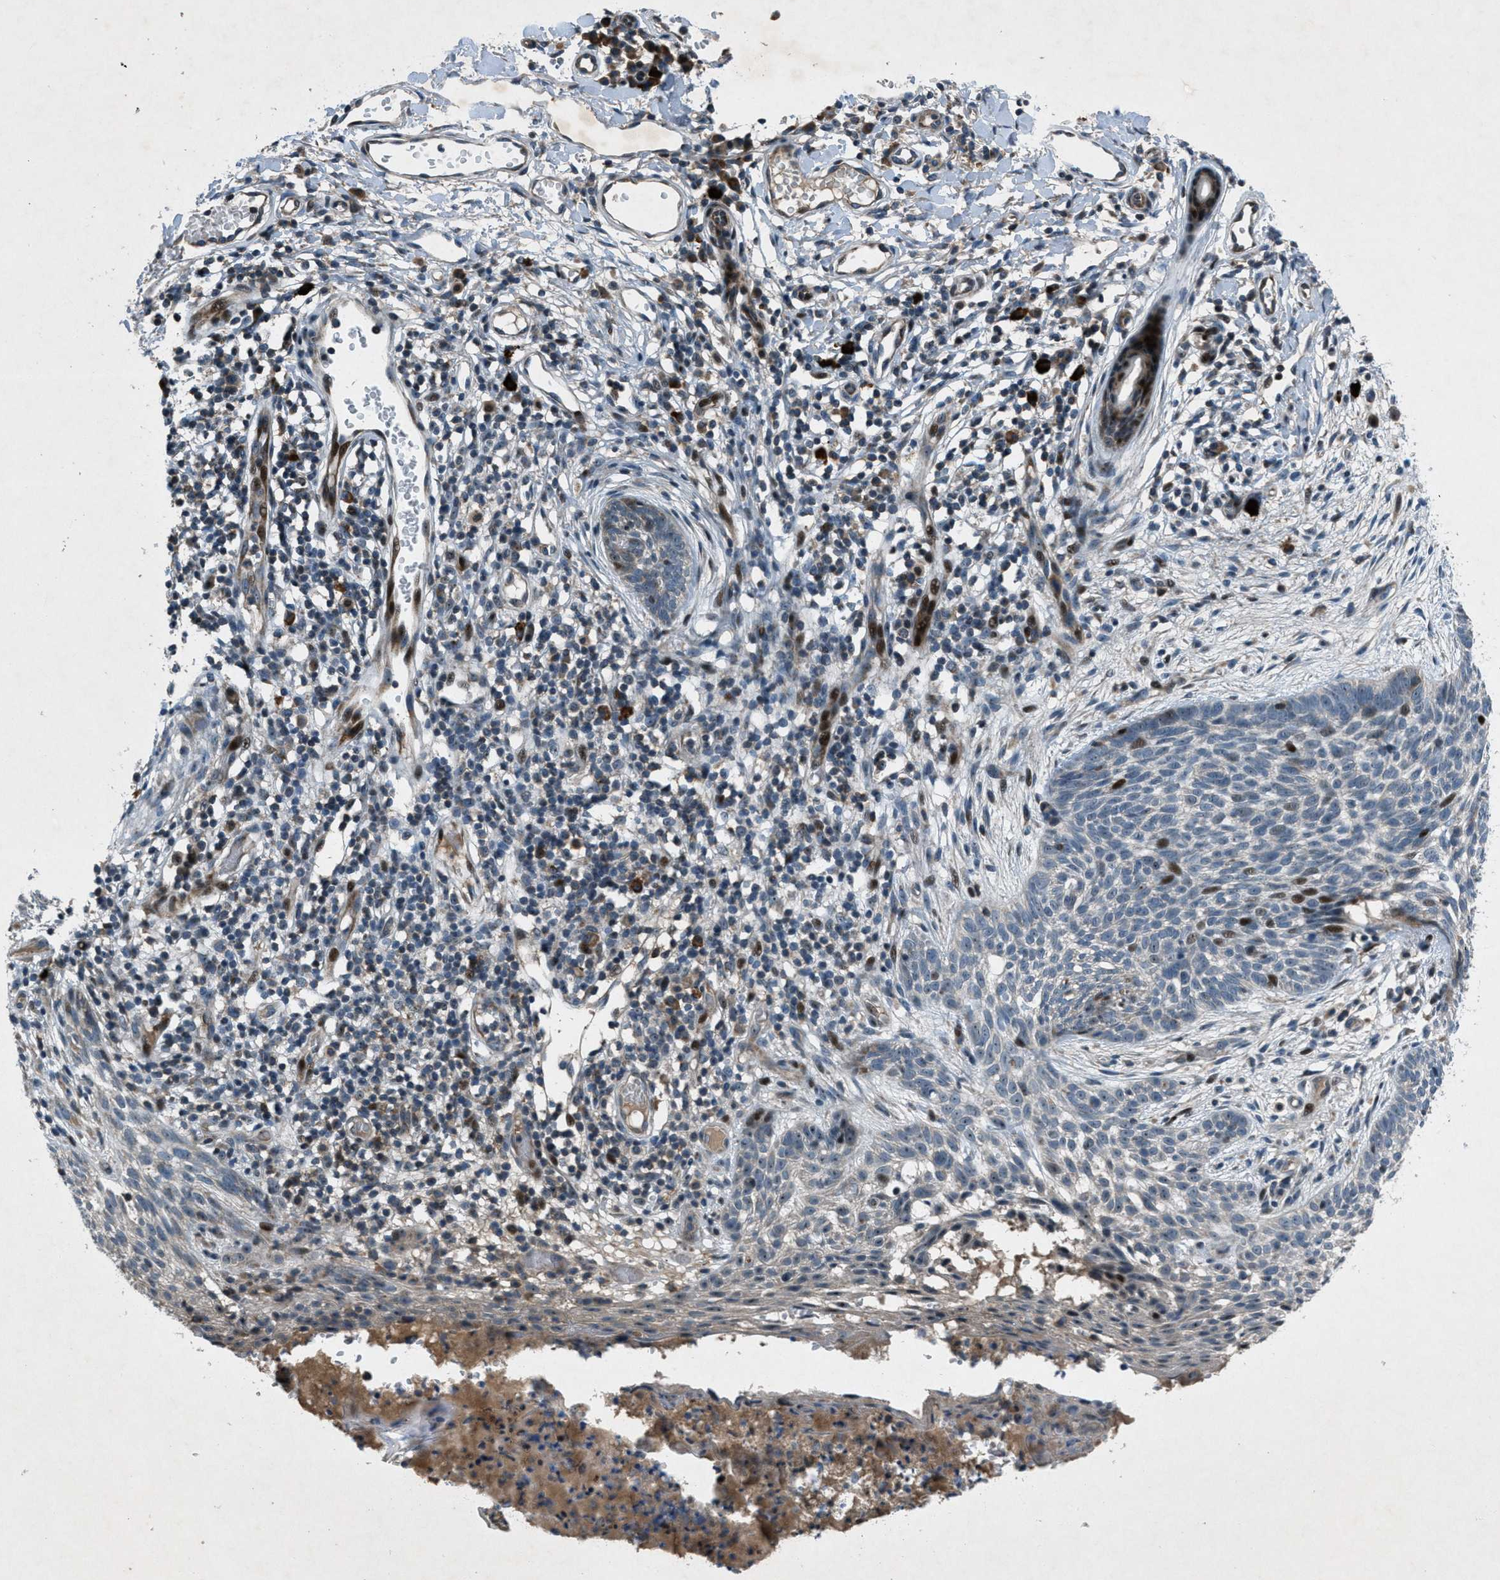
{"staining": {"intensity": "moderate", "quantity": "<25%", "location": "nuclear"}, "tissue": "skin cancer", "cell_type": "Tumor cells", "image_type": "cancer", "snomed": [{"axis": "morphology", "description": "Basal cell carcinoma"}, {"axis": "topography", "description": "Skin"}], "caption": "Immunohistochemical staining of human basal cell carcinoma (skin) exhibits moderate nuclear protein positivity in approximately <25% of tumor cells.", "gene": "CLEC2D", "patient": {"sex": "female", "age": 59}}